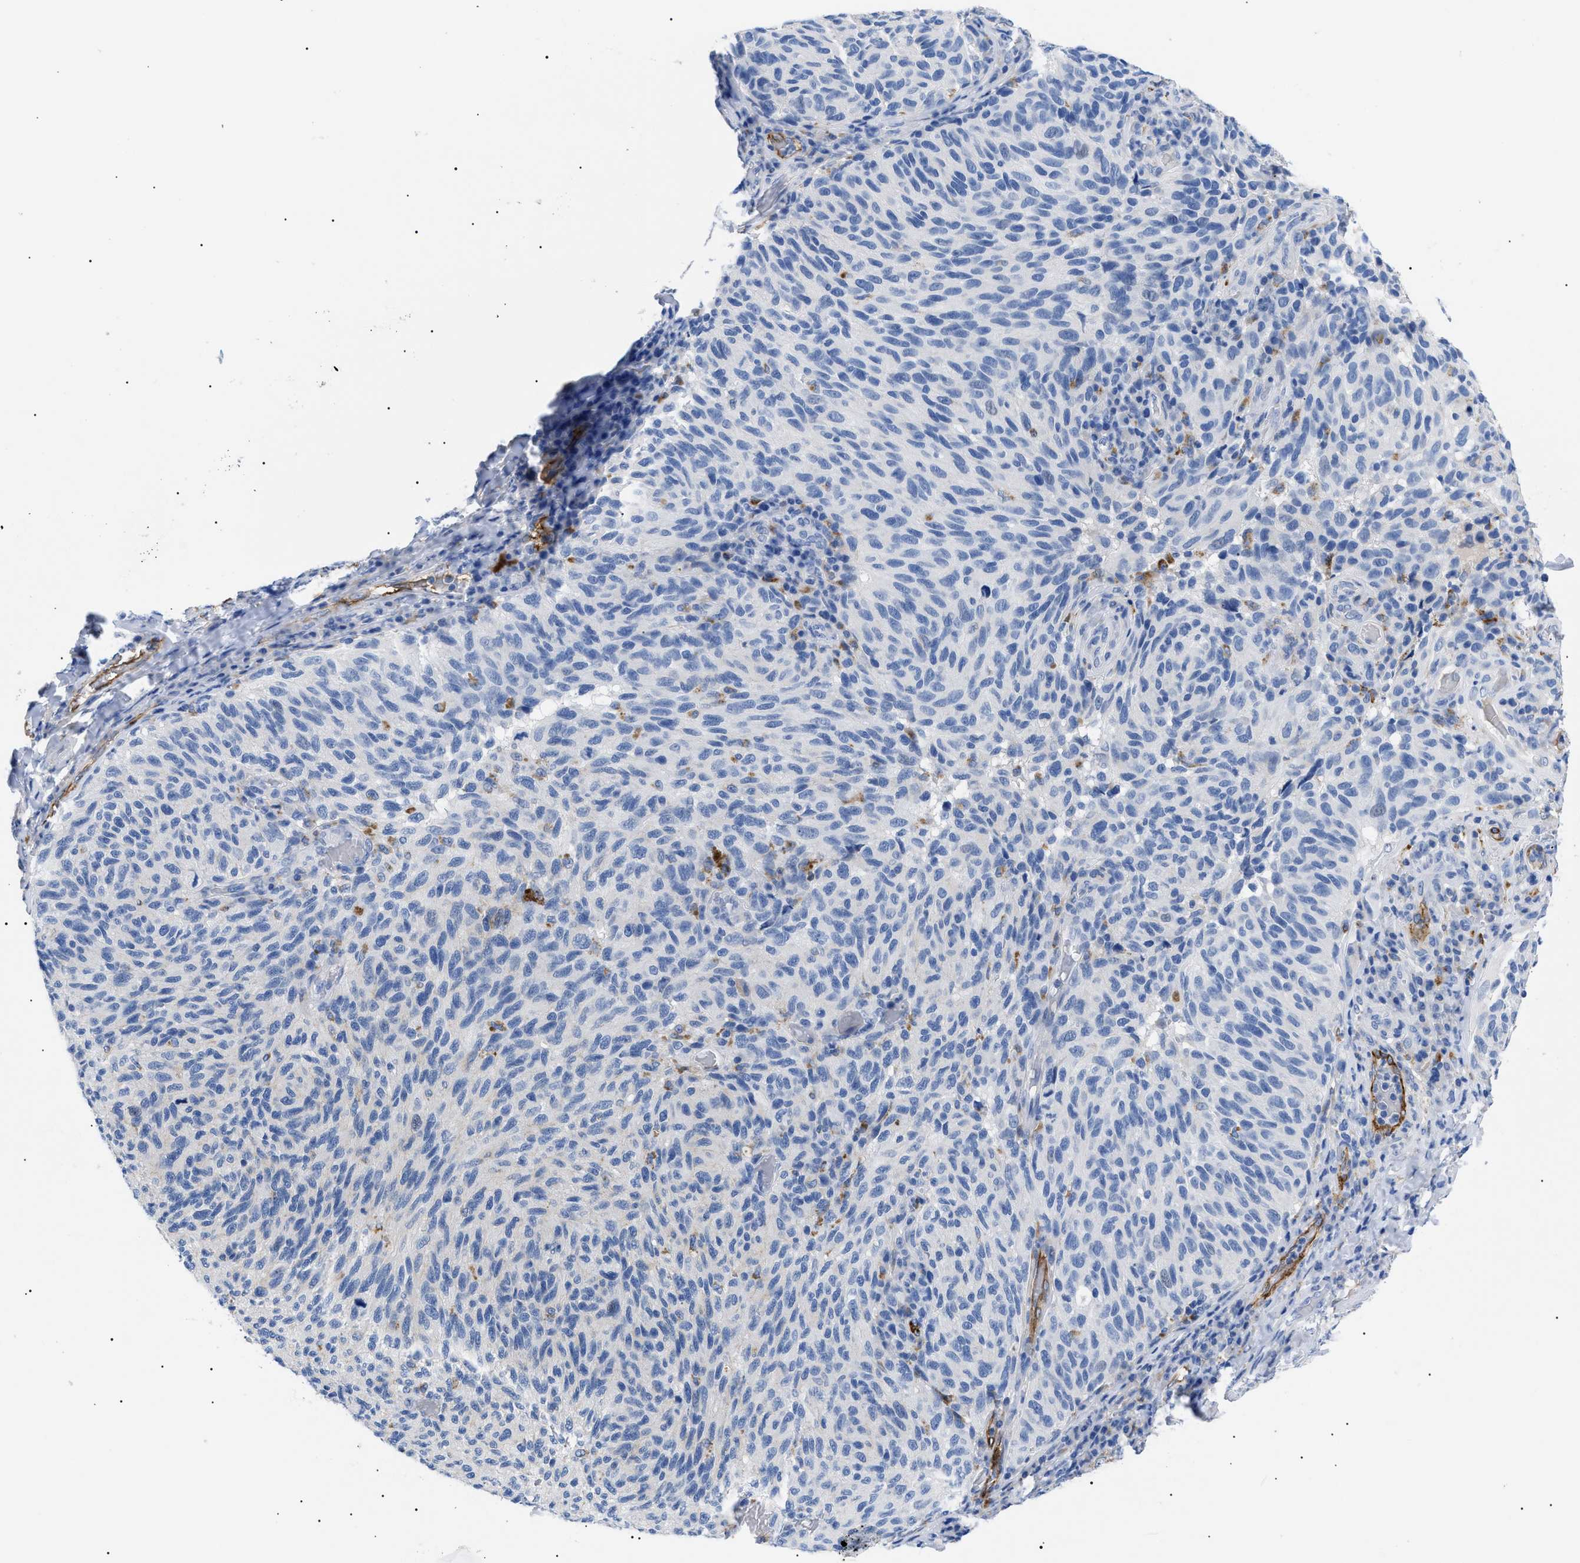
{"staining": {"intensity": "negative", "quantity": "none", "location": "none"}, "tissue": "melanoma", "cell_type": "Tumor cells", "image_type": "cancer", "snomed": [{"axis": "morphology", "description": "Malignant melanoma, NOS"}, {"axis": "topography", "description": "Skin"}], "caption": "IHC of human melanoma exhibits no positivity in tumor cells.", "gene": "ACKR1", "patient": {"sex": "female", "age": 73}}